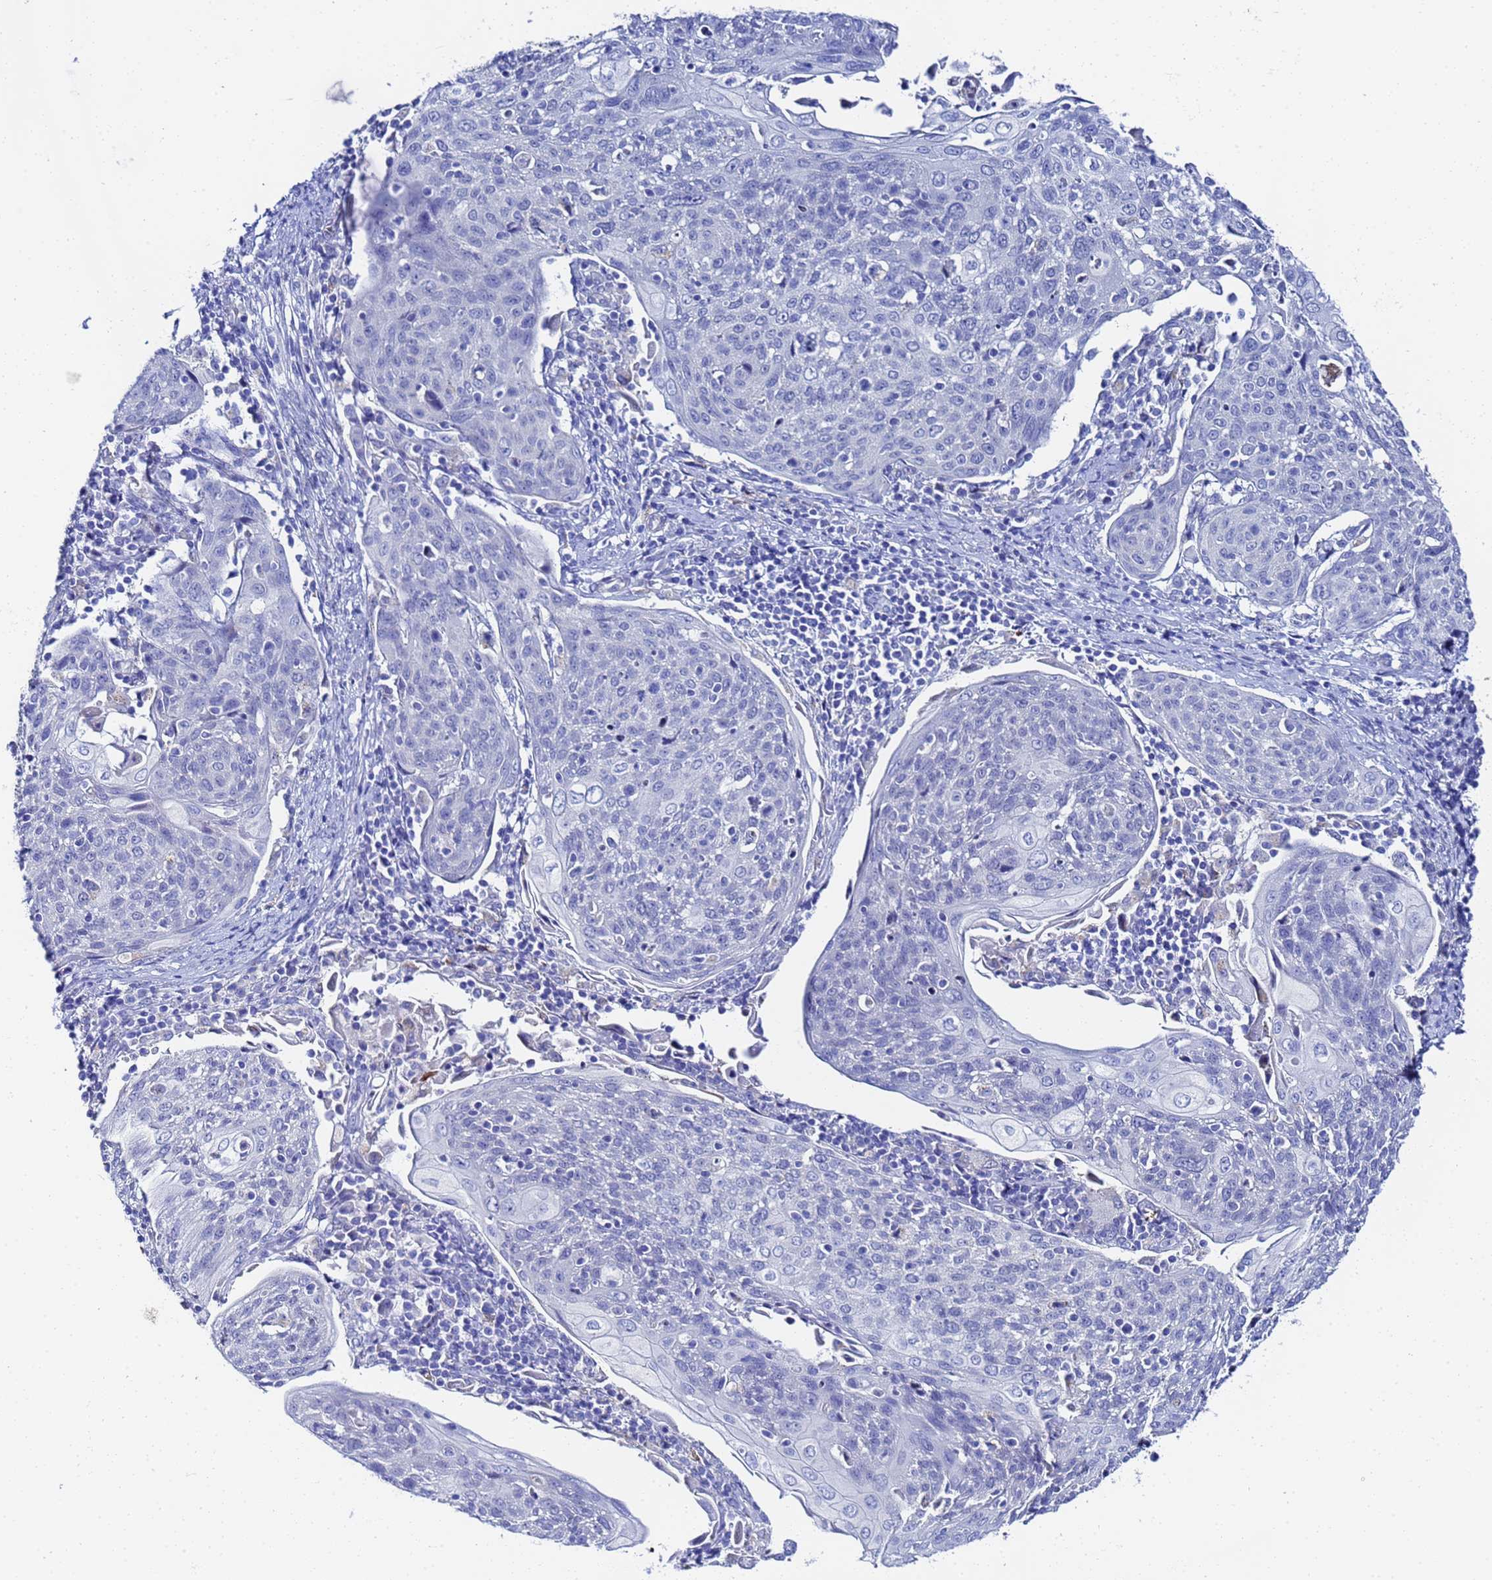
{"staining": {"intensity": "negative", "quantity": "none", "location": "none"}, "tissue": "cervical cancer", "cell_type": "Tumor cells", "image_type": "cancer", "snomed": [{"axis": "morphology", "description": "Squamous cell carcinoma, NOS"}, {"axis": "topography", "description": "Cervix"}], "caption": "Tumor cells show no significant staining in cervical cancer (squamous cell carcinoma).", "gene": "ZNF26", "patient": {"sex": "female", "age": 67}}